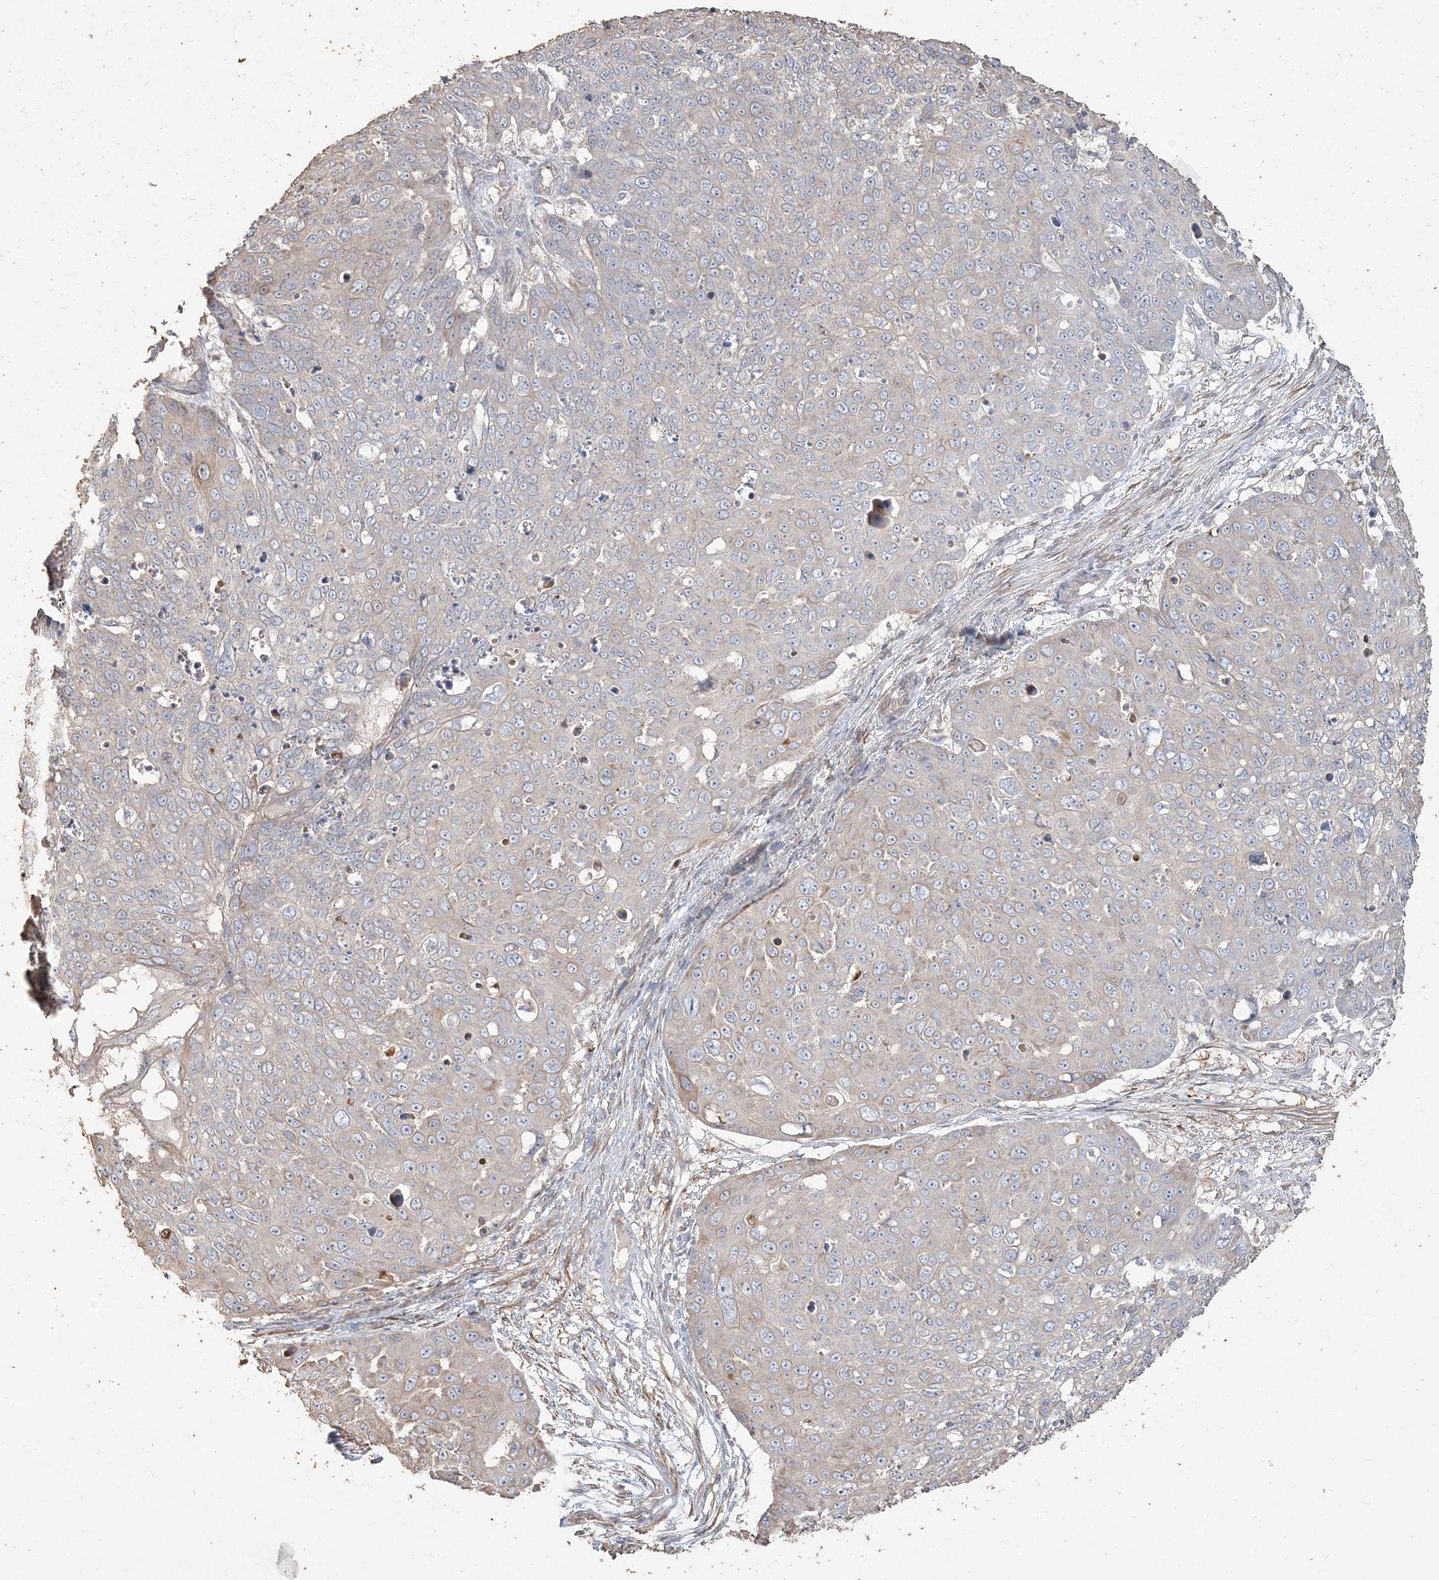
{"staining": {"intensity": "weak", "quantity": "<25%", "location": "cytoplasmic/membranous"}, "tissue": "skin cancer", "cell_type": "Tumor cells", "image_type": "cancer", "snomed": [{"axis": "morphology", "description": "Squamous cell carcinoma, NOS"}, {"axis": "topography", "description": "Skin"}], "caption": "There is no significant expression in tumor cells of skin cancer. (IHC, brightfield microscopy, high magnification).", "gene": "RNF145", "patient": {"sex": "male", "age": 71}}